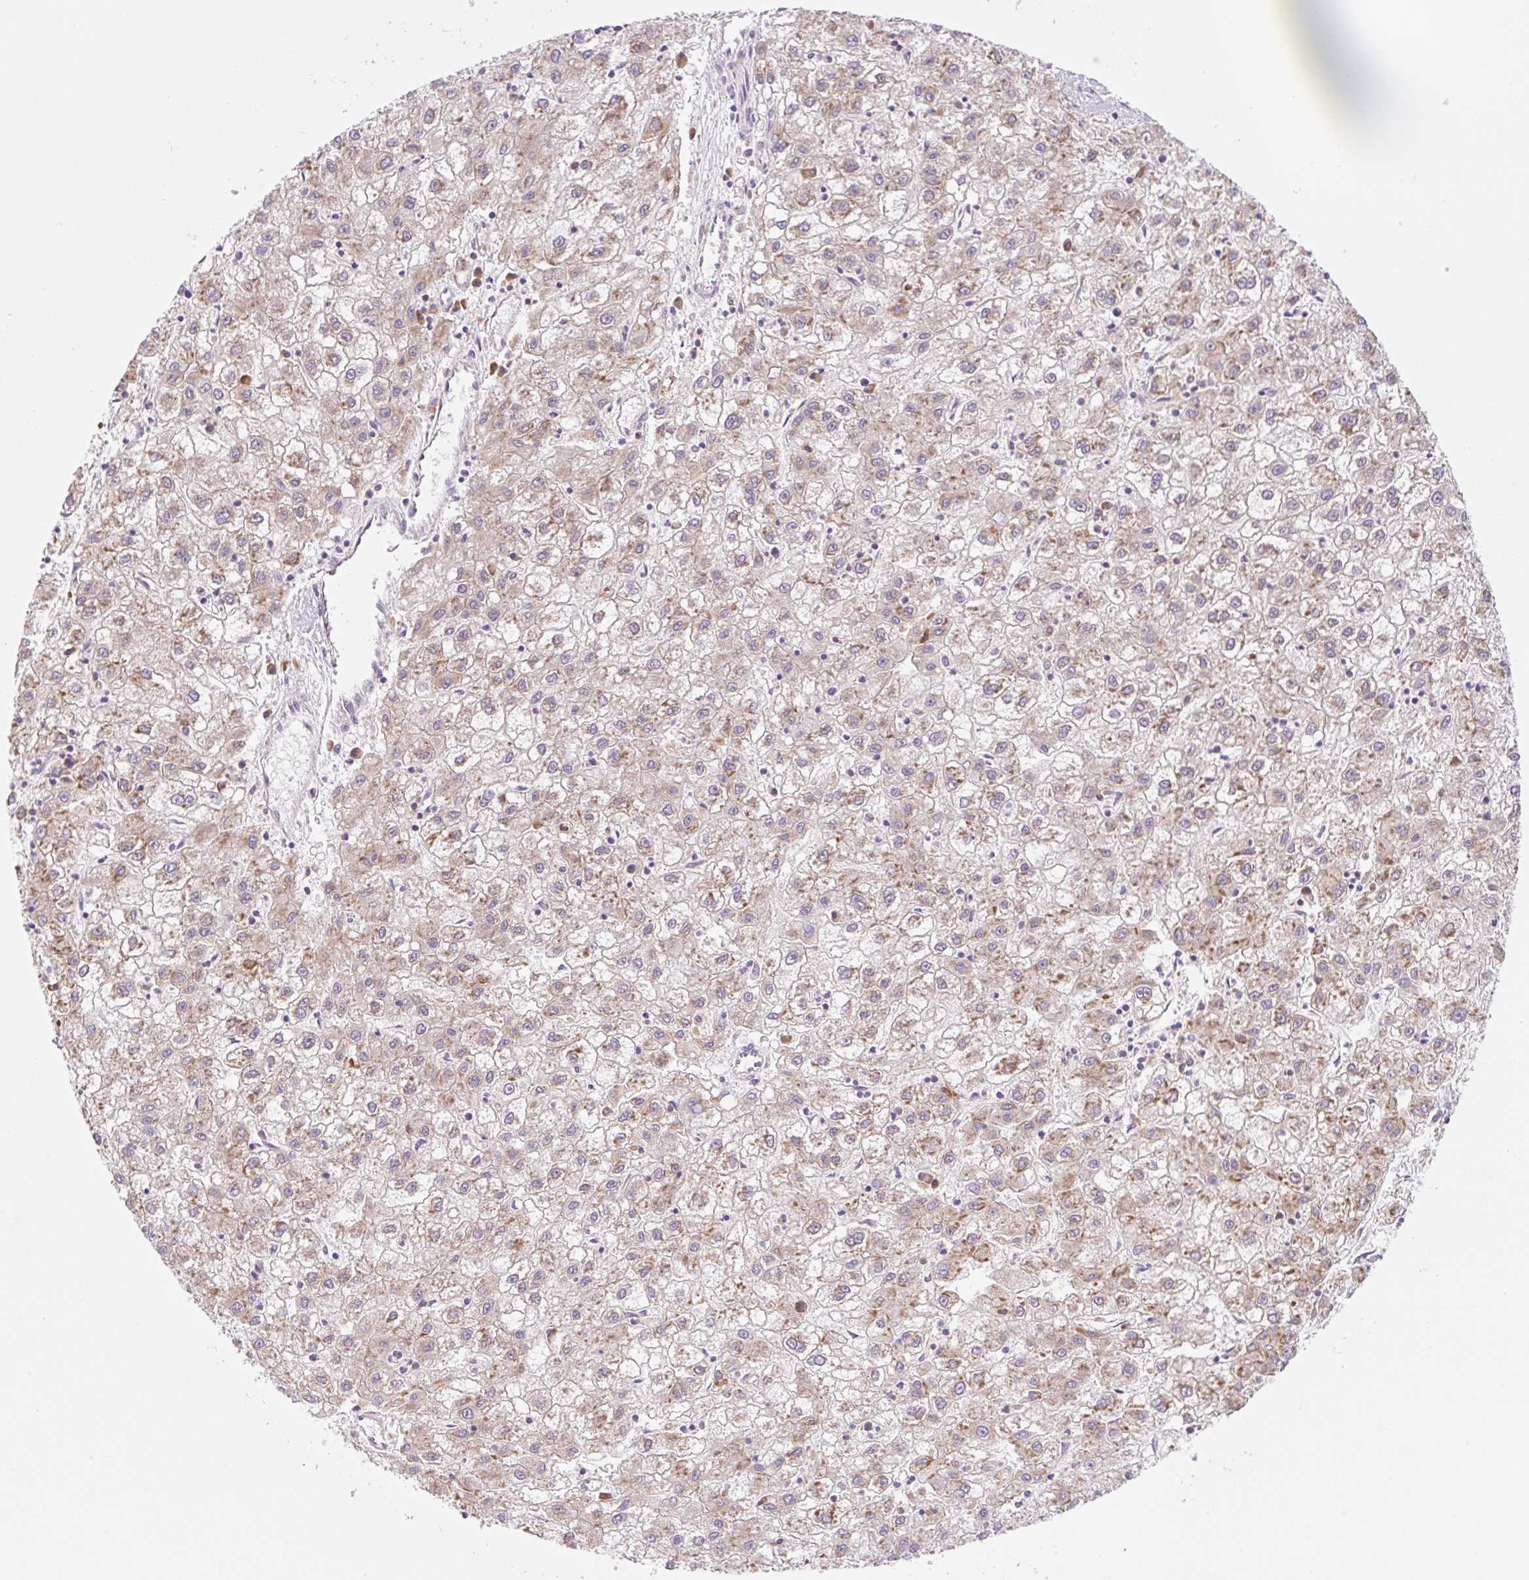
{"staining": {"intensity": "weak", "quantity": ">75%", "location": "cytoplasmic/membranous"}, "tissue": "liver cancer", "cell_type": "Tumor cells", "image_type": "cancer", "snomed": [{"axis": "morphology", "description": "Carcinoma, Hepatocellular, NOS"}, {"axis": "topography", "description": "Liver"}], "caption": "The micrograph demonstrates immunohistochemical staining of liver cancer (hepatocellular carcinoma). There is weak cytoplasmic/membranous expression is appreciated in approximately >75% of tumor cells. (DAB (3,3'-diaminobenzidine) IHC with brightfield microscopy, high magnification).", "gene": "RPL18A", "patient": {"sex": "male", "age": 72}}